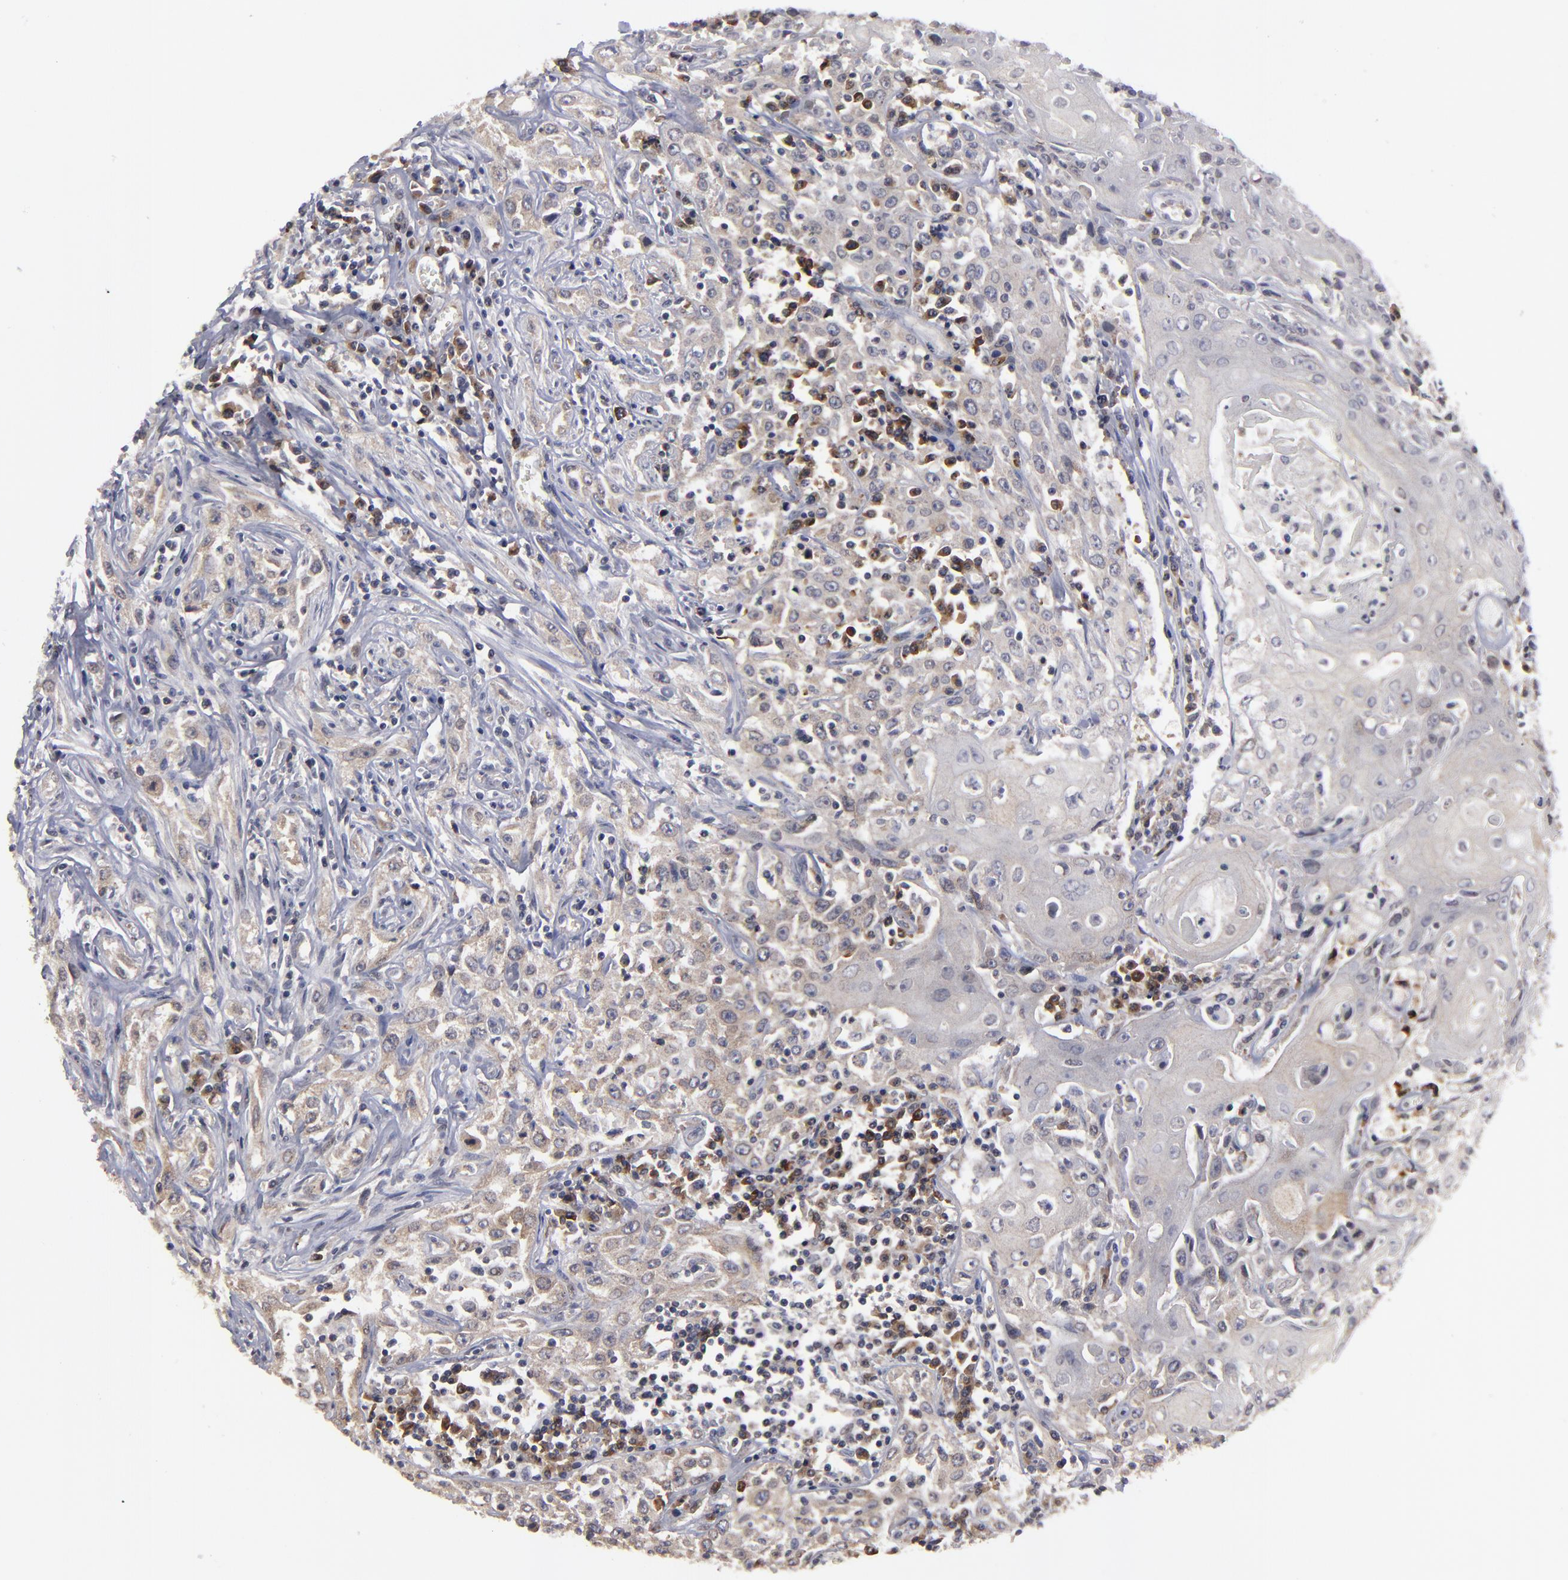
{"staining": {"intensity": "moderate", "quantity": "25%-75%", "location": "cytoplasmic/membranous"}, "tissue": "head and neck cancer", "cell_type": "Tumor cells", "image_type": "cancer", "snomed": [{"axis": "morphology", "description": "Squamous cell carcinoma, NOS"}, {"axis": "topography", "description": "Oral tissue"}, {"axis": "topography", "description": "Head-Neck"}], "caption": "Immunohistochemistry photomicrograph of head and neck squamous cell carcinoma stained for a protein (brown), which reveals medium levels of moderate cytoplasmic/membranous expression in approximately 25%-75% of tumor cells.", "gene": "CEP97", "patient": {"sex": "female", "age": 76}}